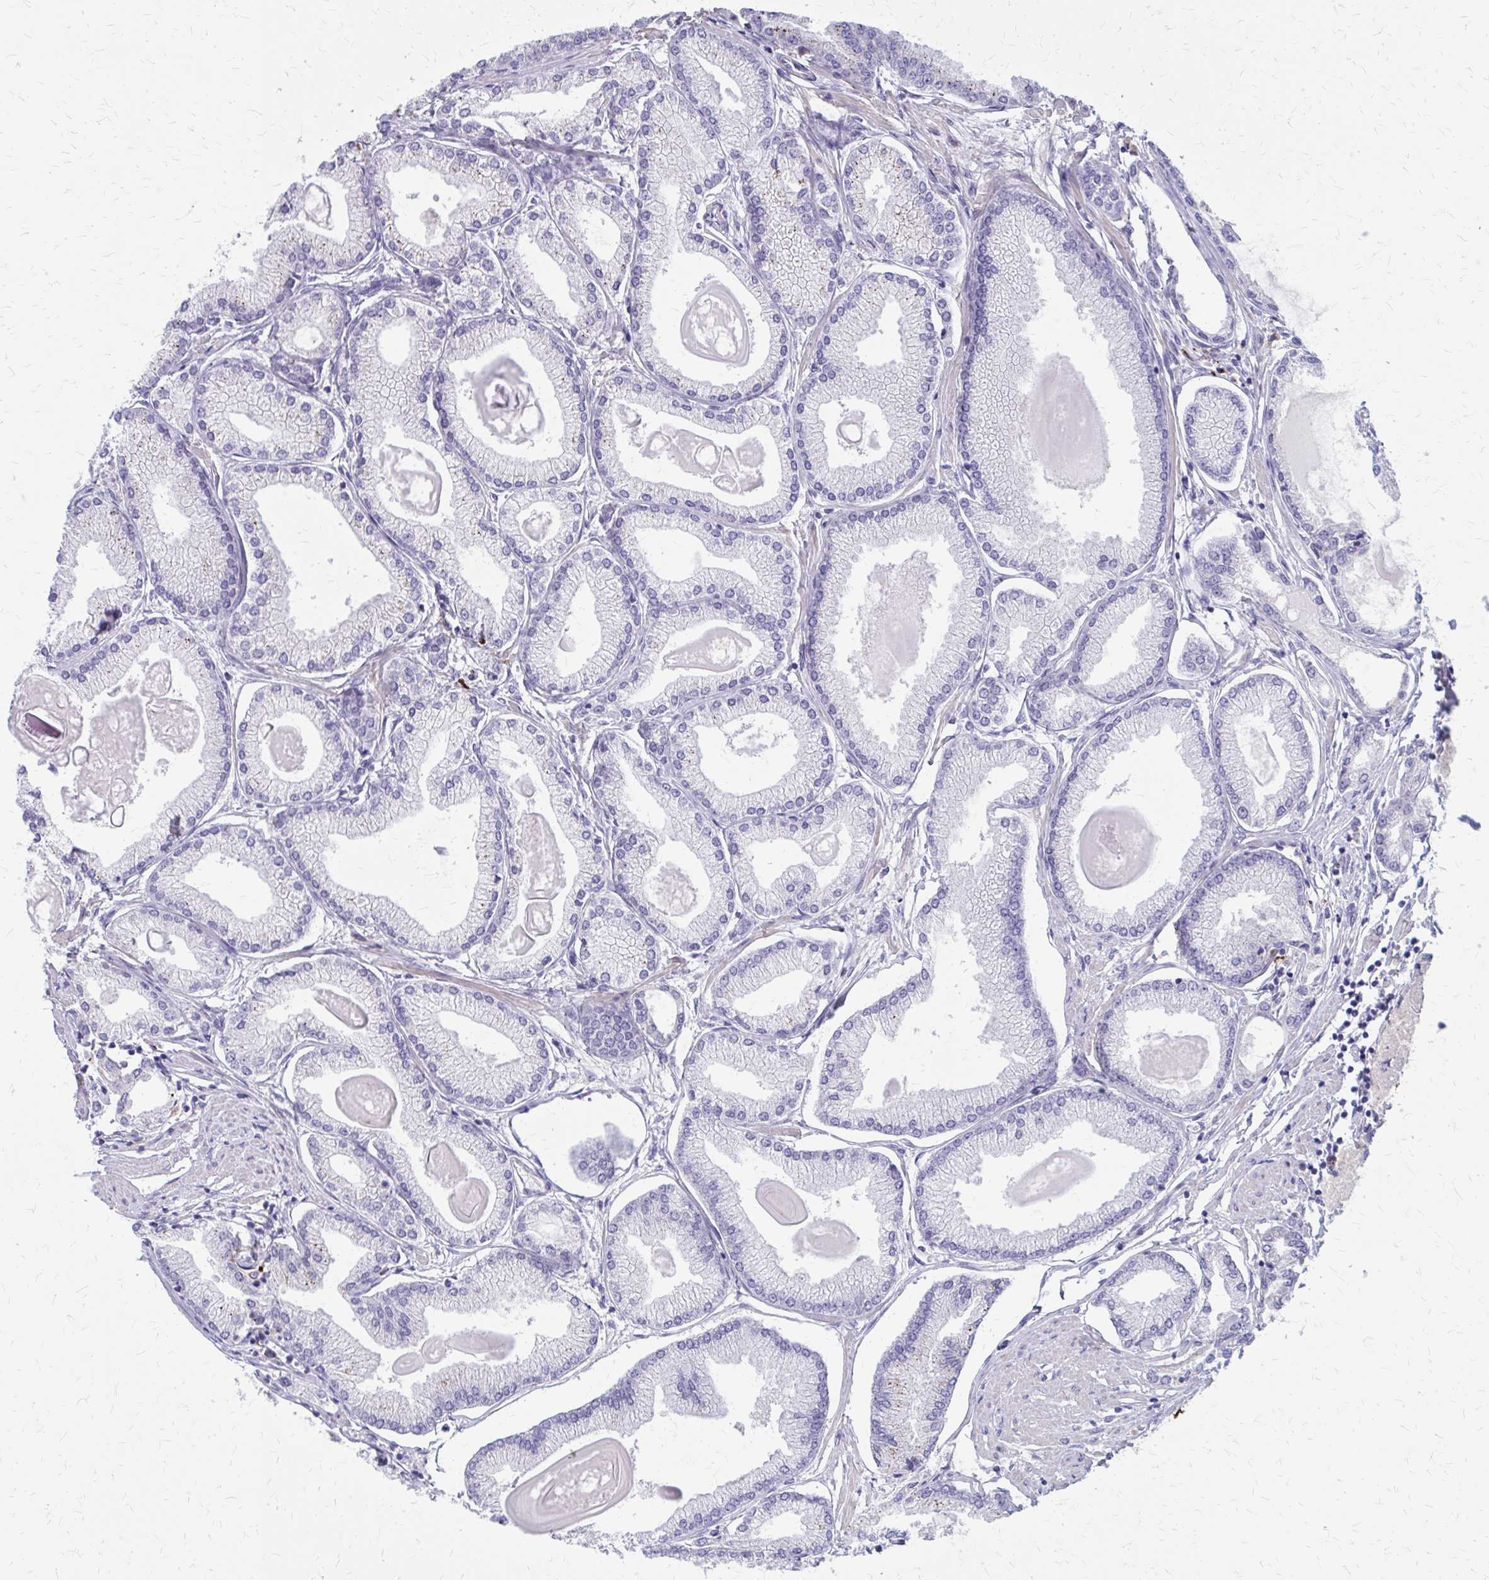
{"staining": {"intensity": "negative", "quantity": "none", "location": "none"}, "tissue": "prostate cancer", "cell_type": "Tumor cells", "image_type": "cancer", "snomed": [{"axis": "morphology", "description": "Adenocarcinoma, High grade"}, {"axis": "topography", "description": "Prostate"}], "caption": "The micrograph demonstrates no significant positivity in tumor cells of prostate cancer (high-grade adenocarcinoma).", "gene": "GLYATL2", "patient": {"sex": "male", "age": 68}}